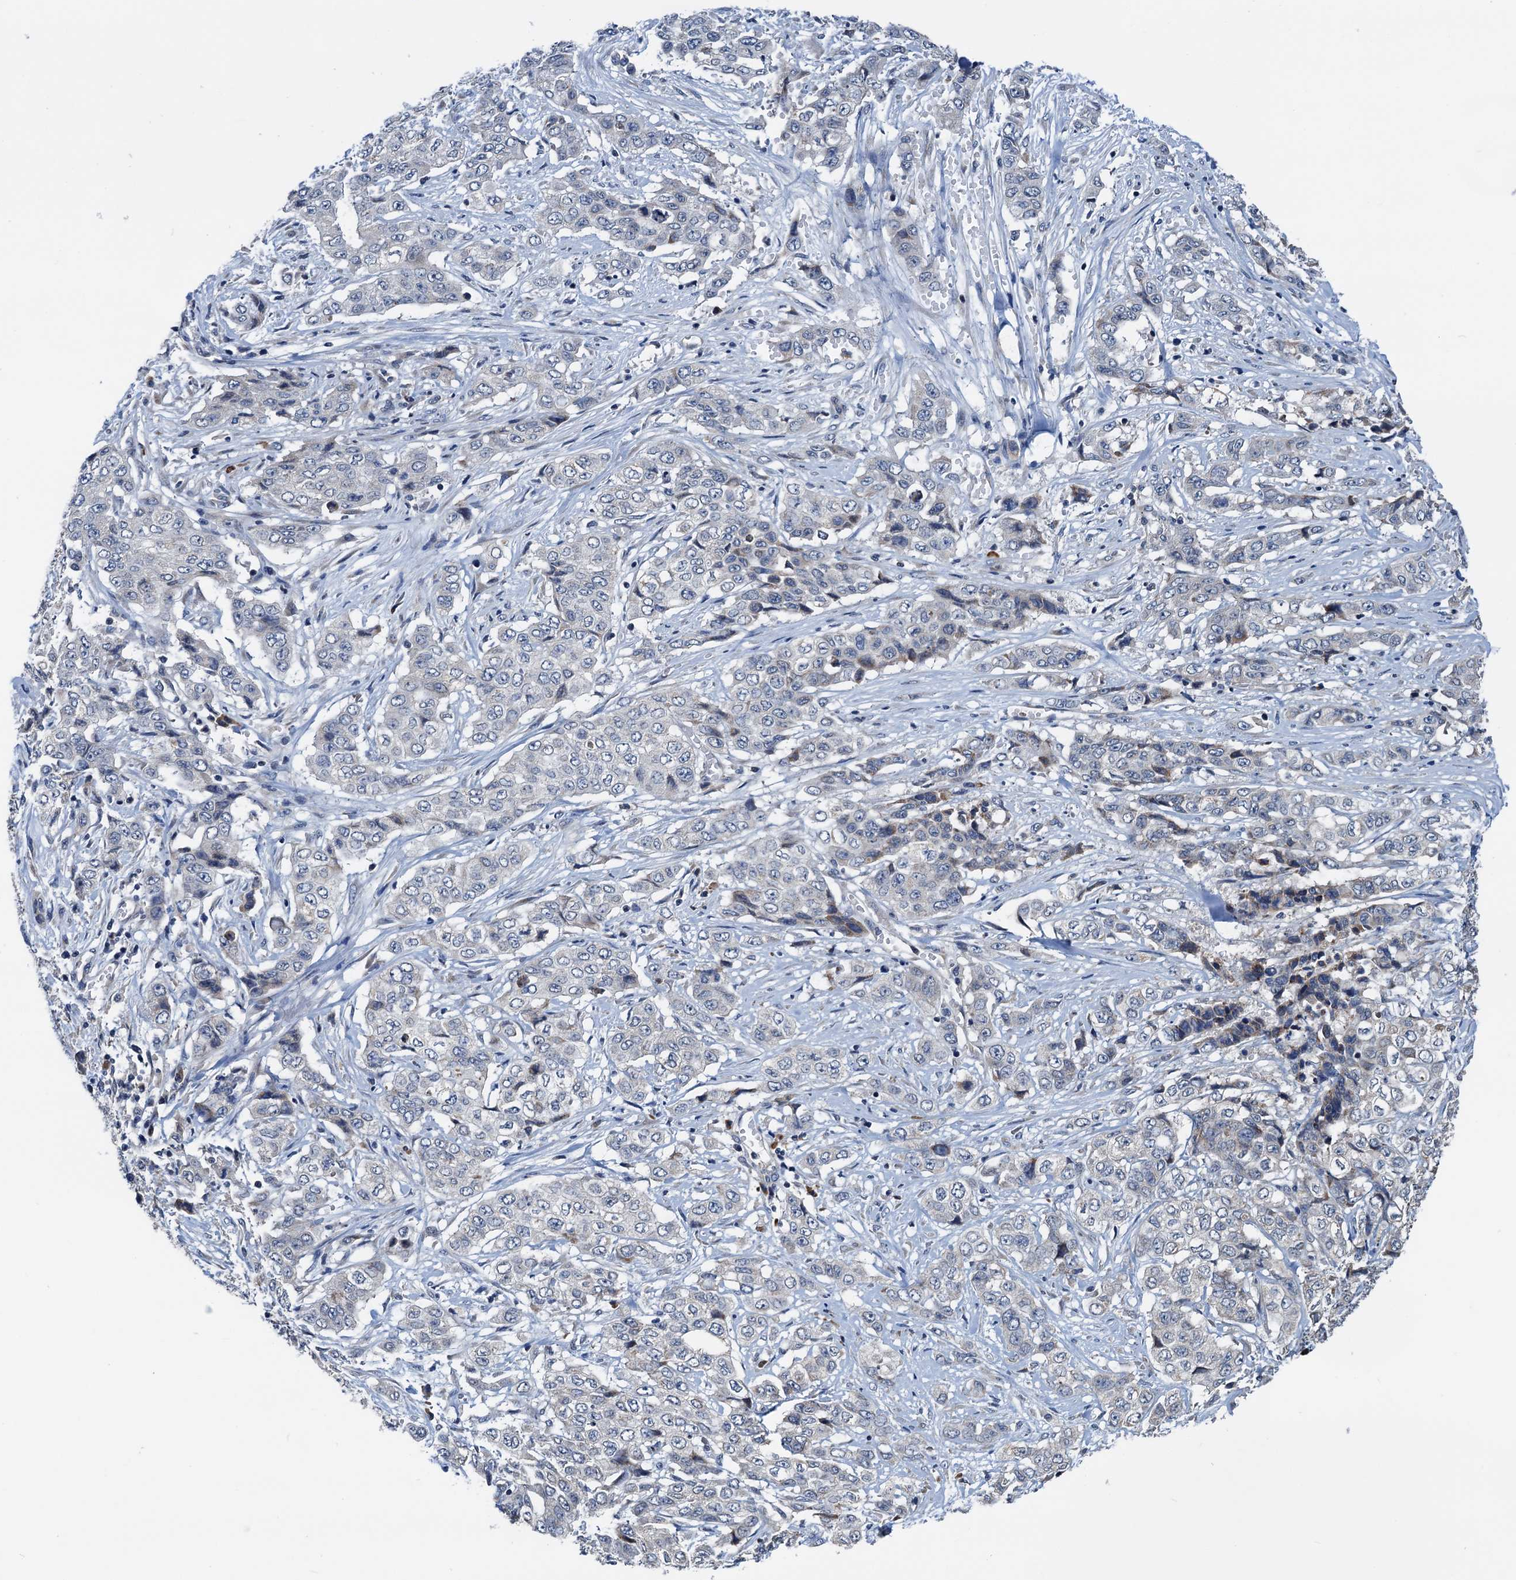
{"staining": {"intensity": "negative", "quantity": "none", "location": "none"}, "tissue": "stomach cancer", "cell_type": "Tumor cells", "image_type": "cancer", "snomed": [{"axis": "morphology", "description": "Adenocarcinoma, NOS"}, {"axis": "topography", "description": "Stomach, upper"}], "caption": "IHC of stomach cancer shows no expression in tumor cells.", "gene": "ELAC1", "patient": {"sex": "male", "age": 62}}